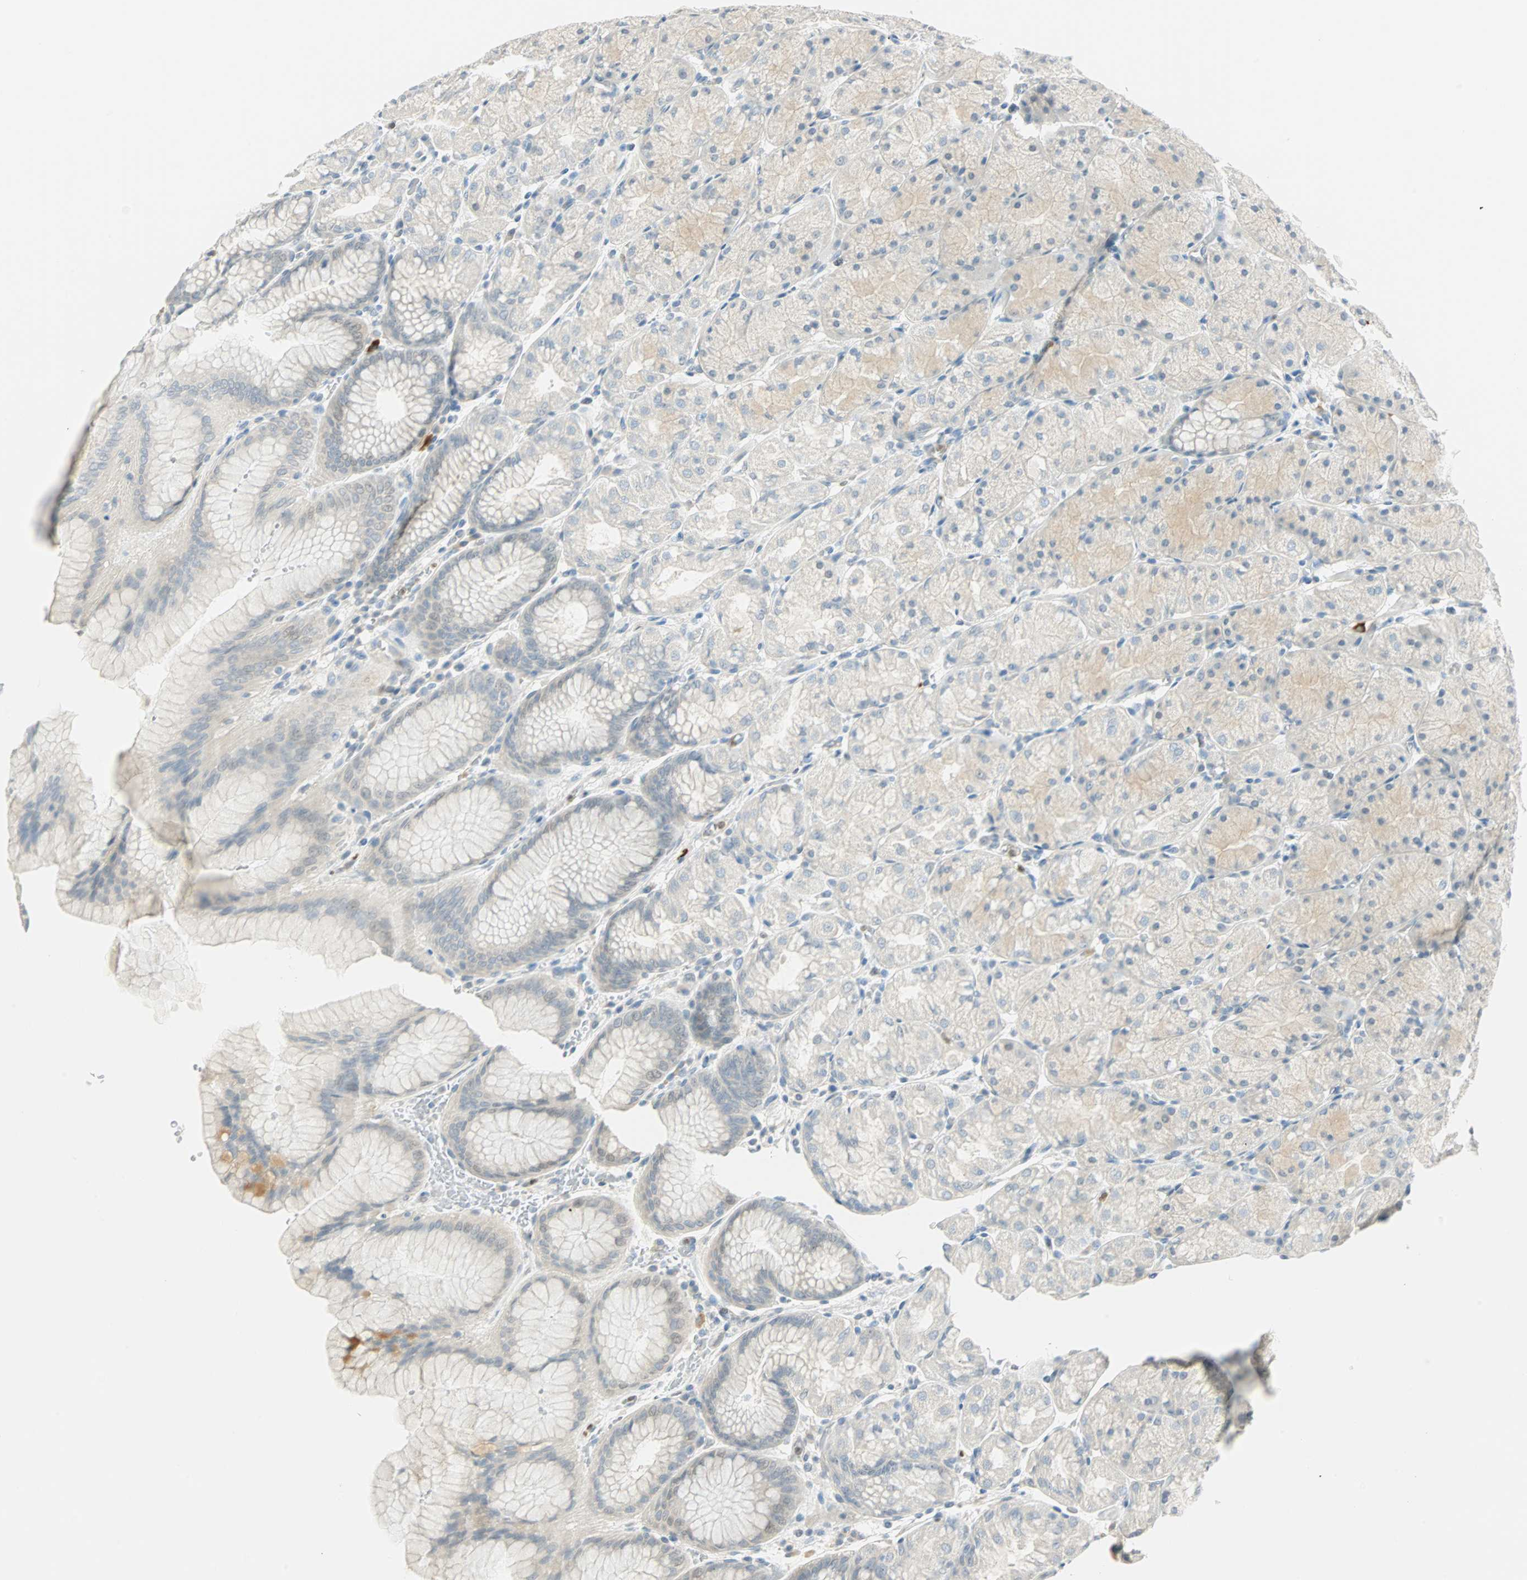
{"staining": {"intensity": "weak", "quantity": "25%-75%", "location": "cytoplasmic/membranous"}, "tissue": "stomach", "cell_type": "Glandular cells", "image_type": "normal", "snomed": [{"axis": "morphology", "description": "Normal tissue, NOS"}, {"axis": "topography", "description": "Stomach, upper"}, {"axis": "topography", "description": "Stomach"}], "caption": "A micrograph of stomach stained for a protein displays weak cytoplasmic/membranous brown staining in glandular cells. Nuclei are stained in blue.", "gene": "MLLT10", "patient": {"sex": "male", "age": 76}}